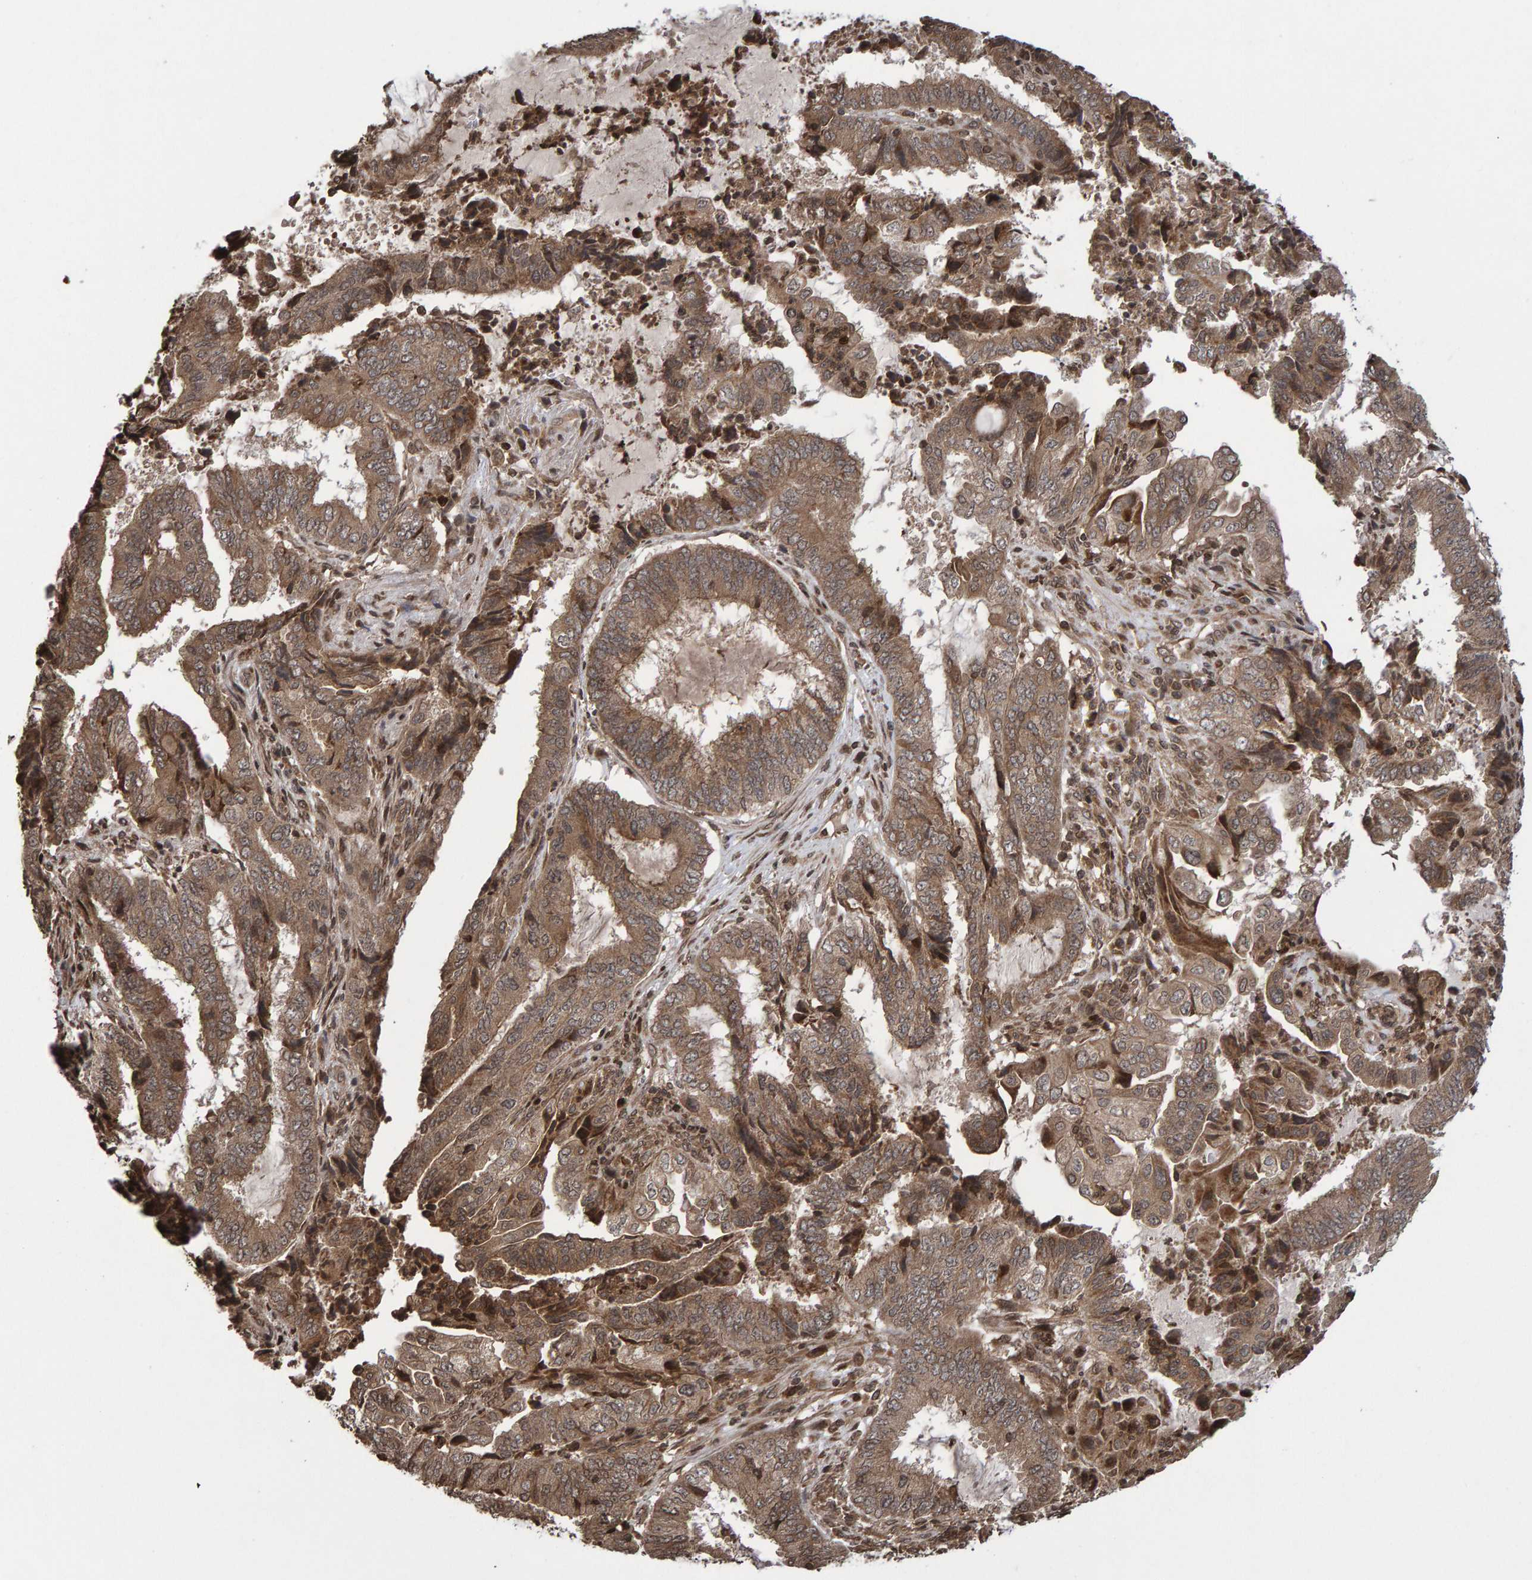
{"staining": {"intensity": "moderate", "quantity": ">75%", "location": "cytoplasmic/membranous"}, "tissue": "endometrial cancer", "cell_type": "Tumor cells", "image_type": "cancer", "snomed": [{"axis": "morphology", "description": "Adenocarcinoma, NOS"}, {"axis": "topography", "description": "Endometrium"}], "caption": "A high-resolution image shows immunohistochemistry (IHC) staining of endometrial adenocarcinoma, which shows moderate cytoplasmic/membranous positivity in approximately >75% of tumor cells.", "gene": "GAB2", "patient": {"sex": "female", "age": 51}}